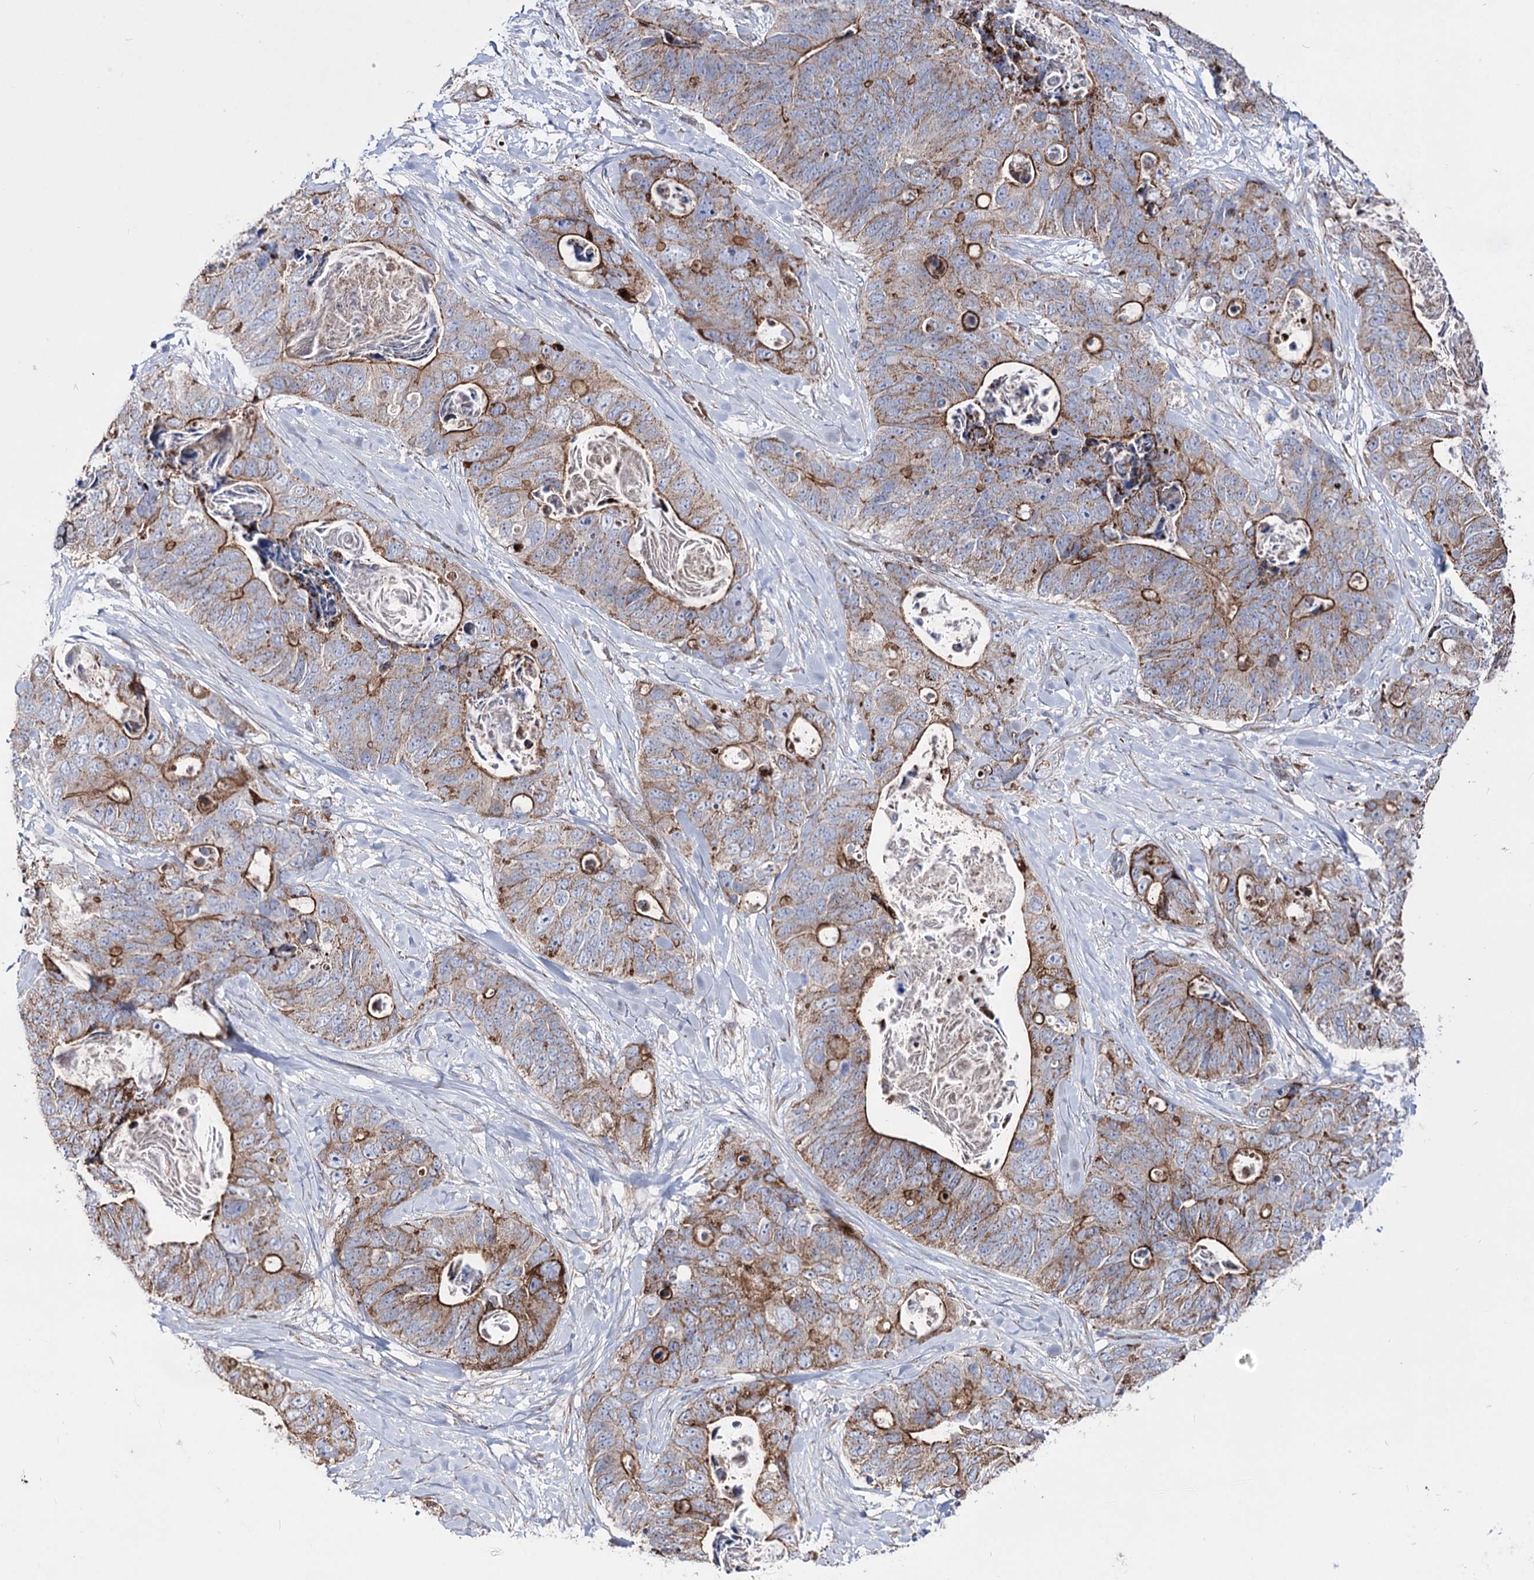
{"staining": {"intensity": "moderate", "quantity": "25%-75%", "location": "cytoplasmic/membranous"}, "tissue": "stomach cancer", "cell_type": "Tumor cells", "image_type": "cancer", "snomed": [{"axis": "morphology", "description": "Adenocarcinoma, NOS"}, {"axis": "topography", "description": "Stomach"}], "caption": "Adenocarcinoma (stomach) stained for a protein (brown) exhibits moderate cytoplasmic/membranous positive expression in about 25%-75% of tumor cells.", "gene": "OSBPL5", "patient": {"sex": "female", "age": 89}}